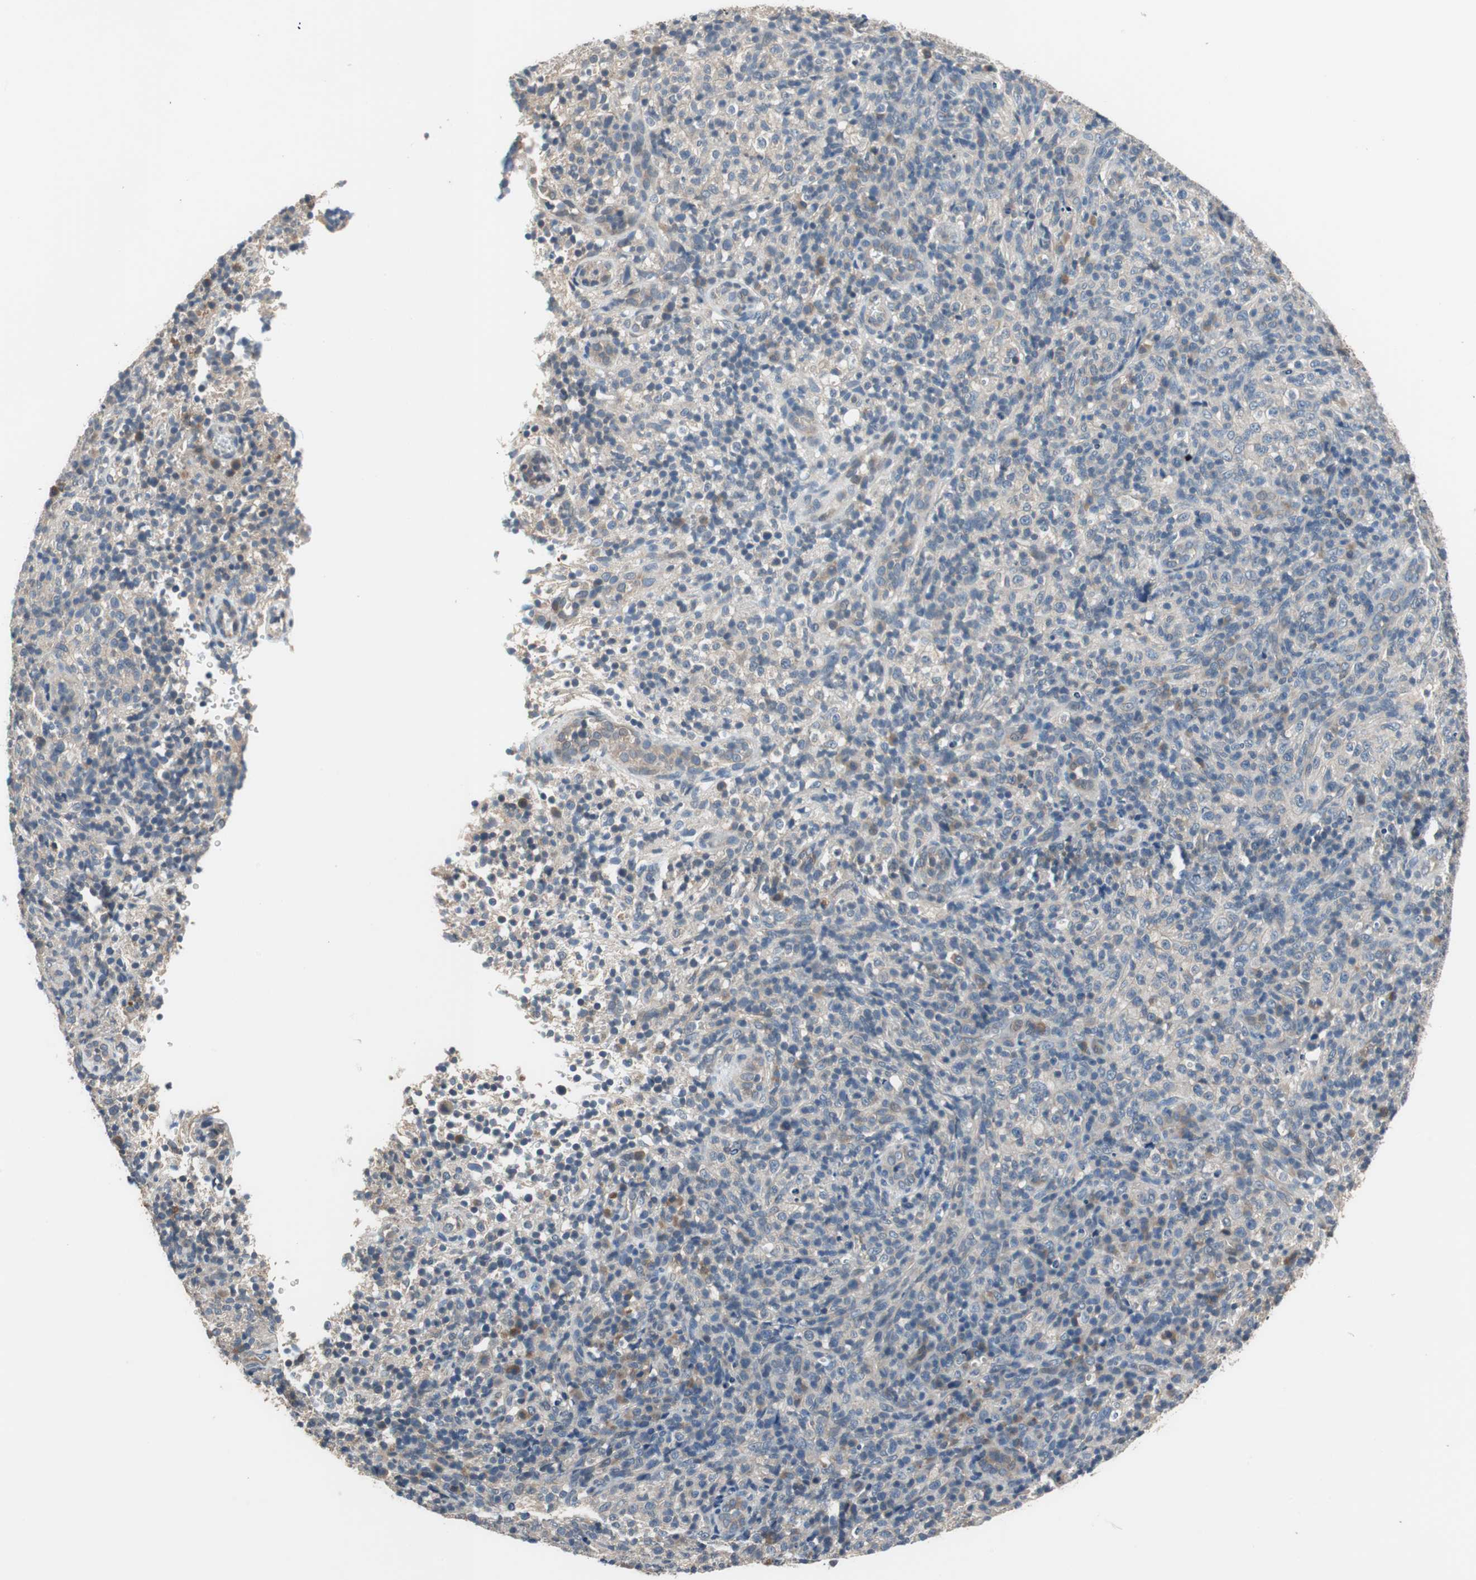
{"staining": {"intensity": "negative", "quantity": "none", "location": "none"}, "tissue": "lymphoma", "cell_type": "Tumor cells", "image_type": "cancer", "snomed": [{"axis": "morphology", "description": "Malignant lymphoma, non-Hodgkin's type, High grade"}, {"axis": "topography", "description": "Lymph node"}], "caption": "High power microscopy histopathology image of an immunohistochemistry image of high-grade malignant lymphoma, non-Hodgkin's type, revealing no significant staining in tumor cells.", "gene": "PI4KB", "patient": {"sex": "female", "age": 76}}